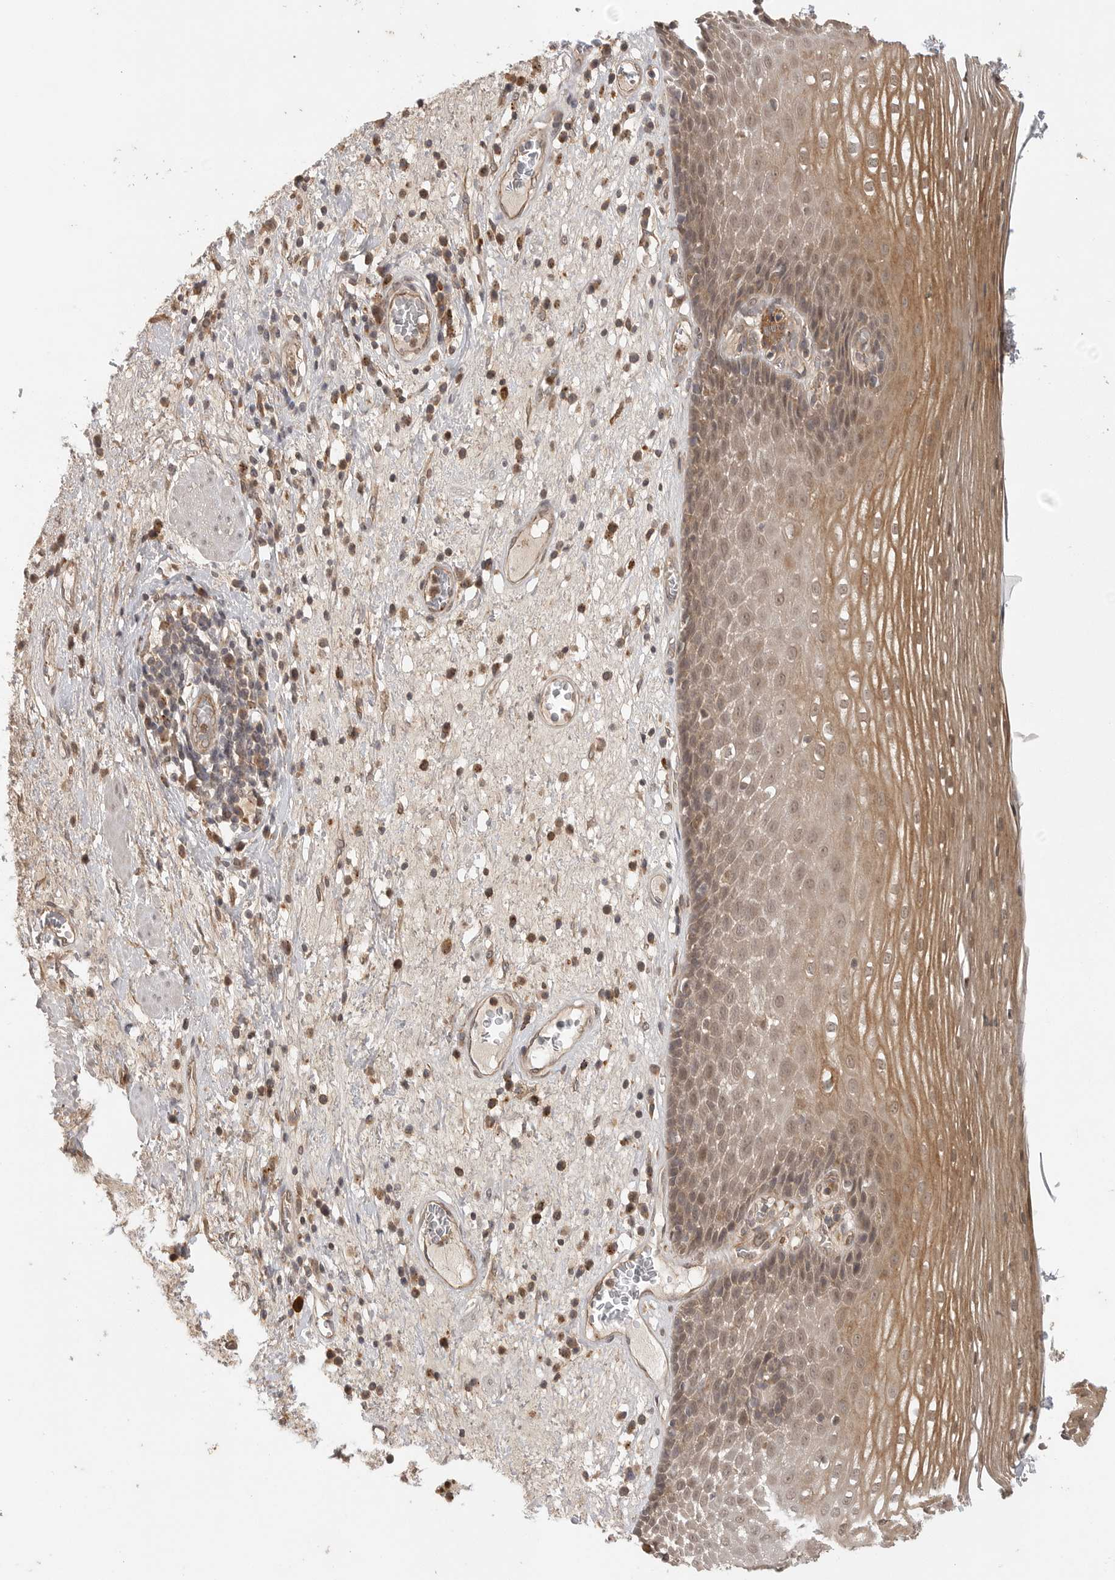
{"staining": {"intensity": "moderate", "quantity": ">75%", "location": "cytoplasmic/membranous,nuclear"}, "tissue": "esophagus", "cell_type": "Squamous epithelial cells", "image_type": "normal", "snomed": [{"axis": "morphology", "description": "Normal tissue, NOS"}, {"axis": "morphology", "description": "Adenocarcinoma, NOS"}, {"axis": "topography", "description": "Esophagus"}], "caption": "The image shows staining of unremarkable esophagus, revealing moderate cytoplasmic/membranous,nuclear protein expression (brown color) within squamous epithelial cells. (DAB = brown stain, brightfield microscopy at high magnification).", "gene": "ZNF232", "patient": {"sex": "male", "age": 62}}